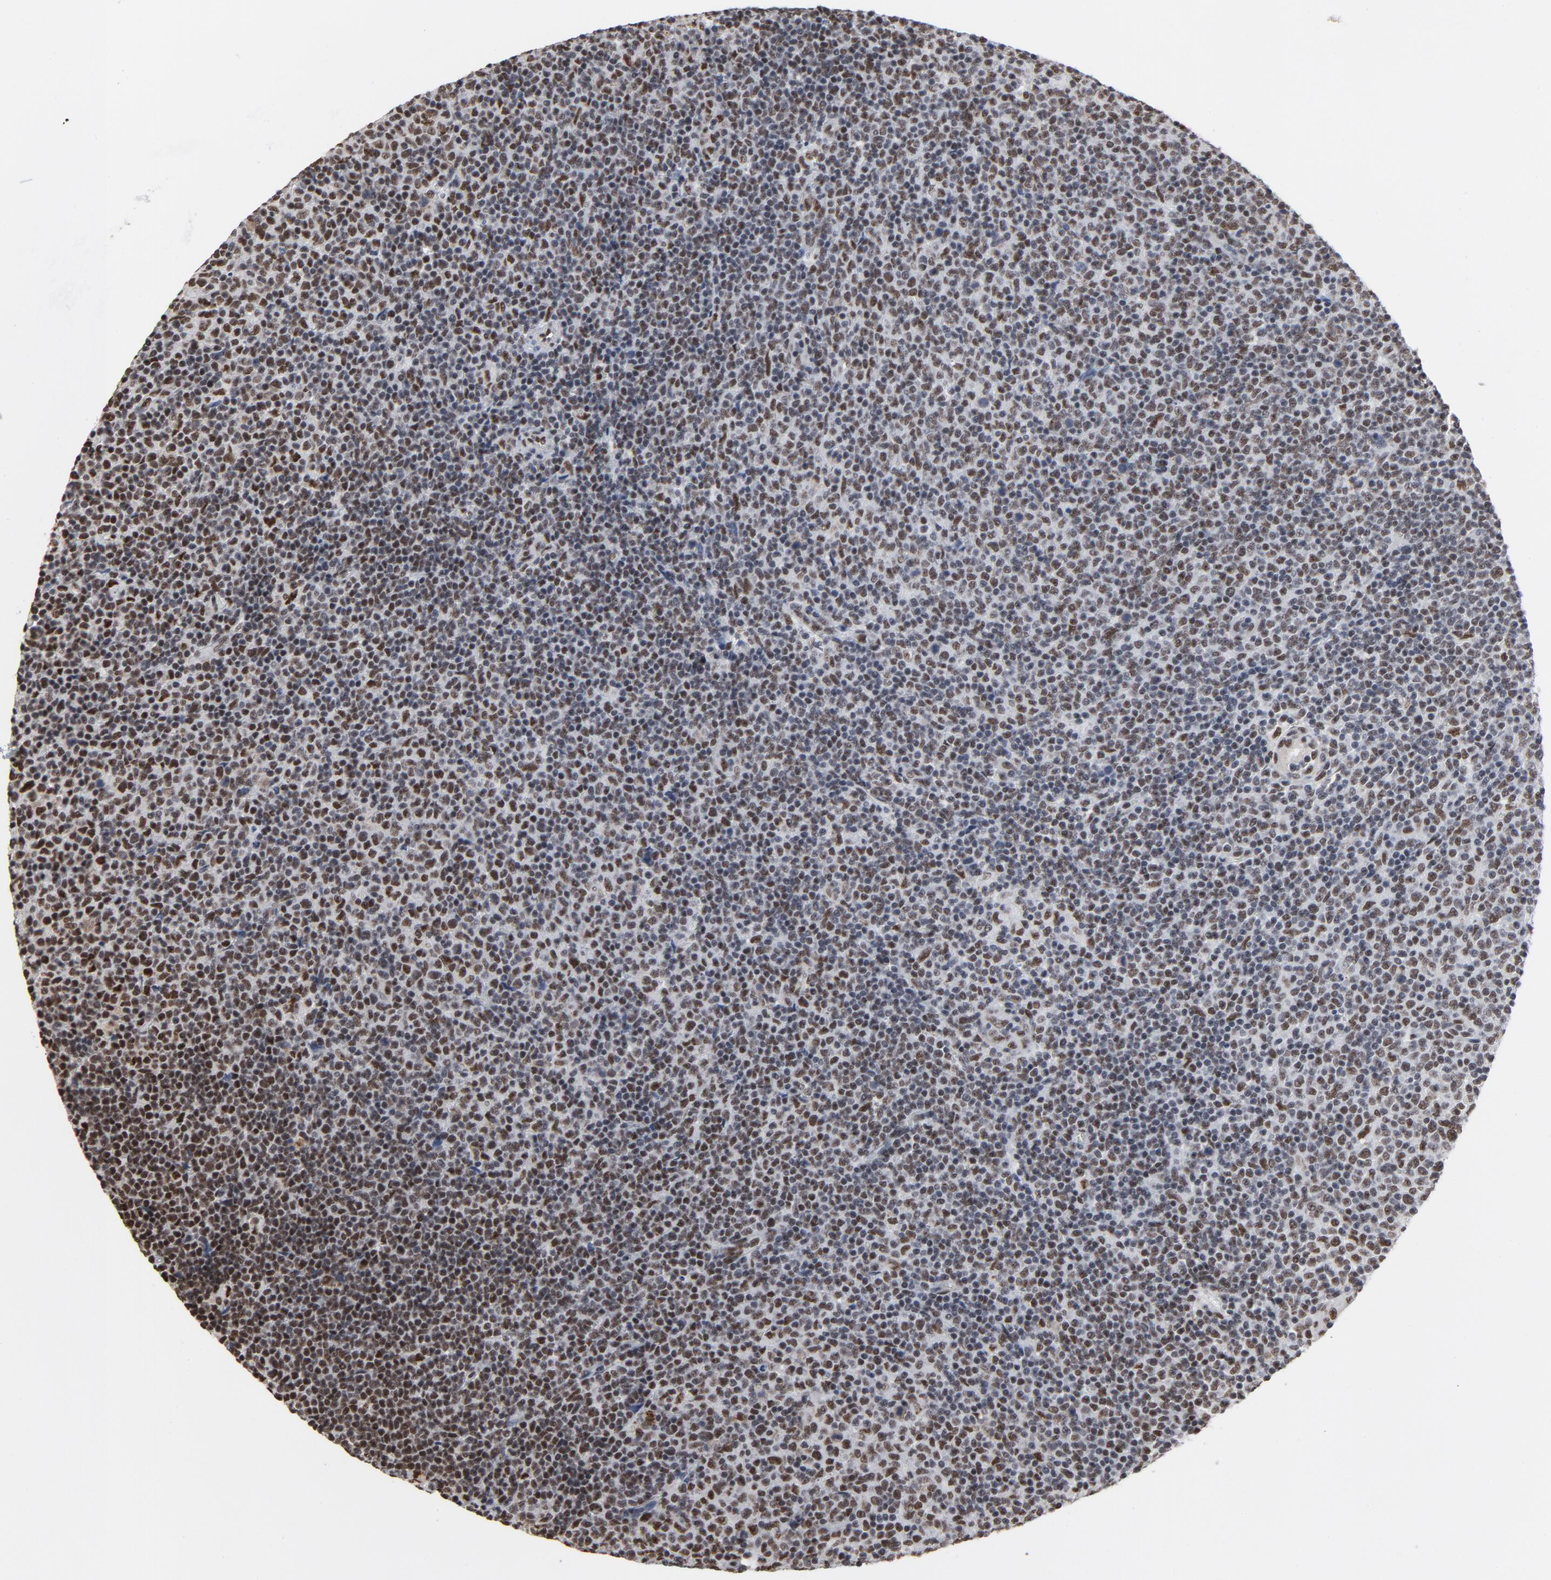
{"staining": {"intensity": "moderate", "quantity": "25%-75%", "location": "nuclear"}, "tissue": "lymphoma", "cell_type": "Tumor cells", "image_type": "cancer", "snomed": [{"axis": "morphology", "description": "Malignant lymphoma, non-Hodgkin's type, Low grade"}, {"axis": "topography", "description": "Lymph node"}], "caption": "DAB (3,3'-diaminobenzidine) immunohistochemical staining of human malignant lymphoma, non-Hodgkin's type (low-grade) displays moderate nuclear protein positivity in approximately 25%-75% of tumor cells.", "gene": "MRE11", "patient": {"sex": "male", "age": 70}}